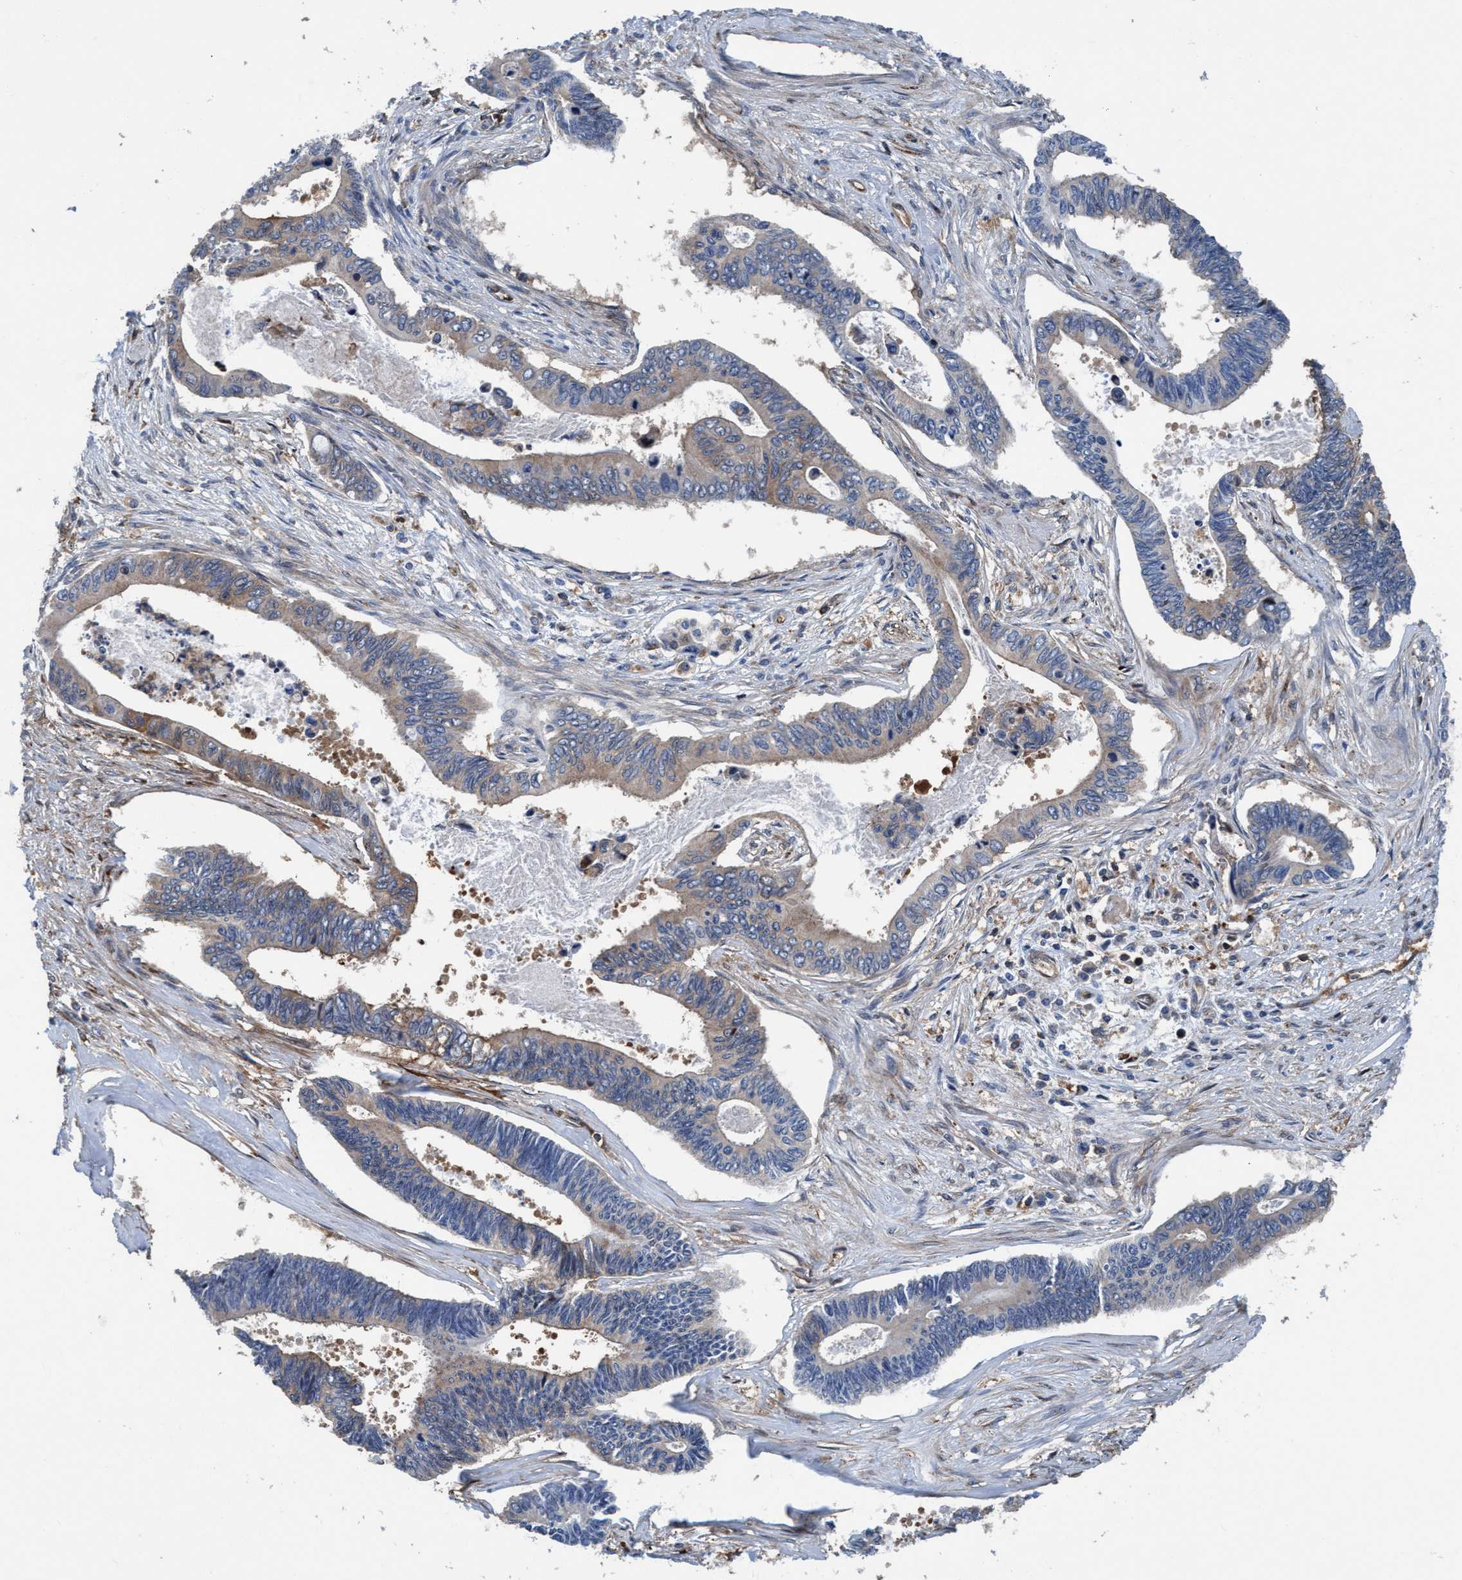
{"staining": {"intensity": "weak", "quantity": "<25%", "location": "cytoplasmic/membranous"}, "tissue": "pancreatic cancer", "cell_type": "Tumor cells", "image_type": "cancer", "snomed": [{"axis": "morphology", "description": "Adenocarcinoma, NOS"}, {"axis": "topography", "description": "Pancreas"}], "caption": "An image of pancreatic cancer stained for a protein displays no brown staining in tumor cells.", "gene": "NMT1", "patient": {"sex": "female", "age": 70}}